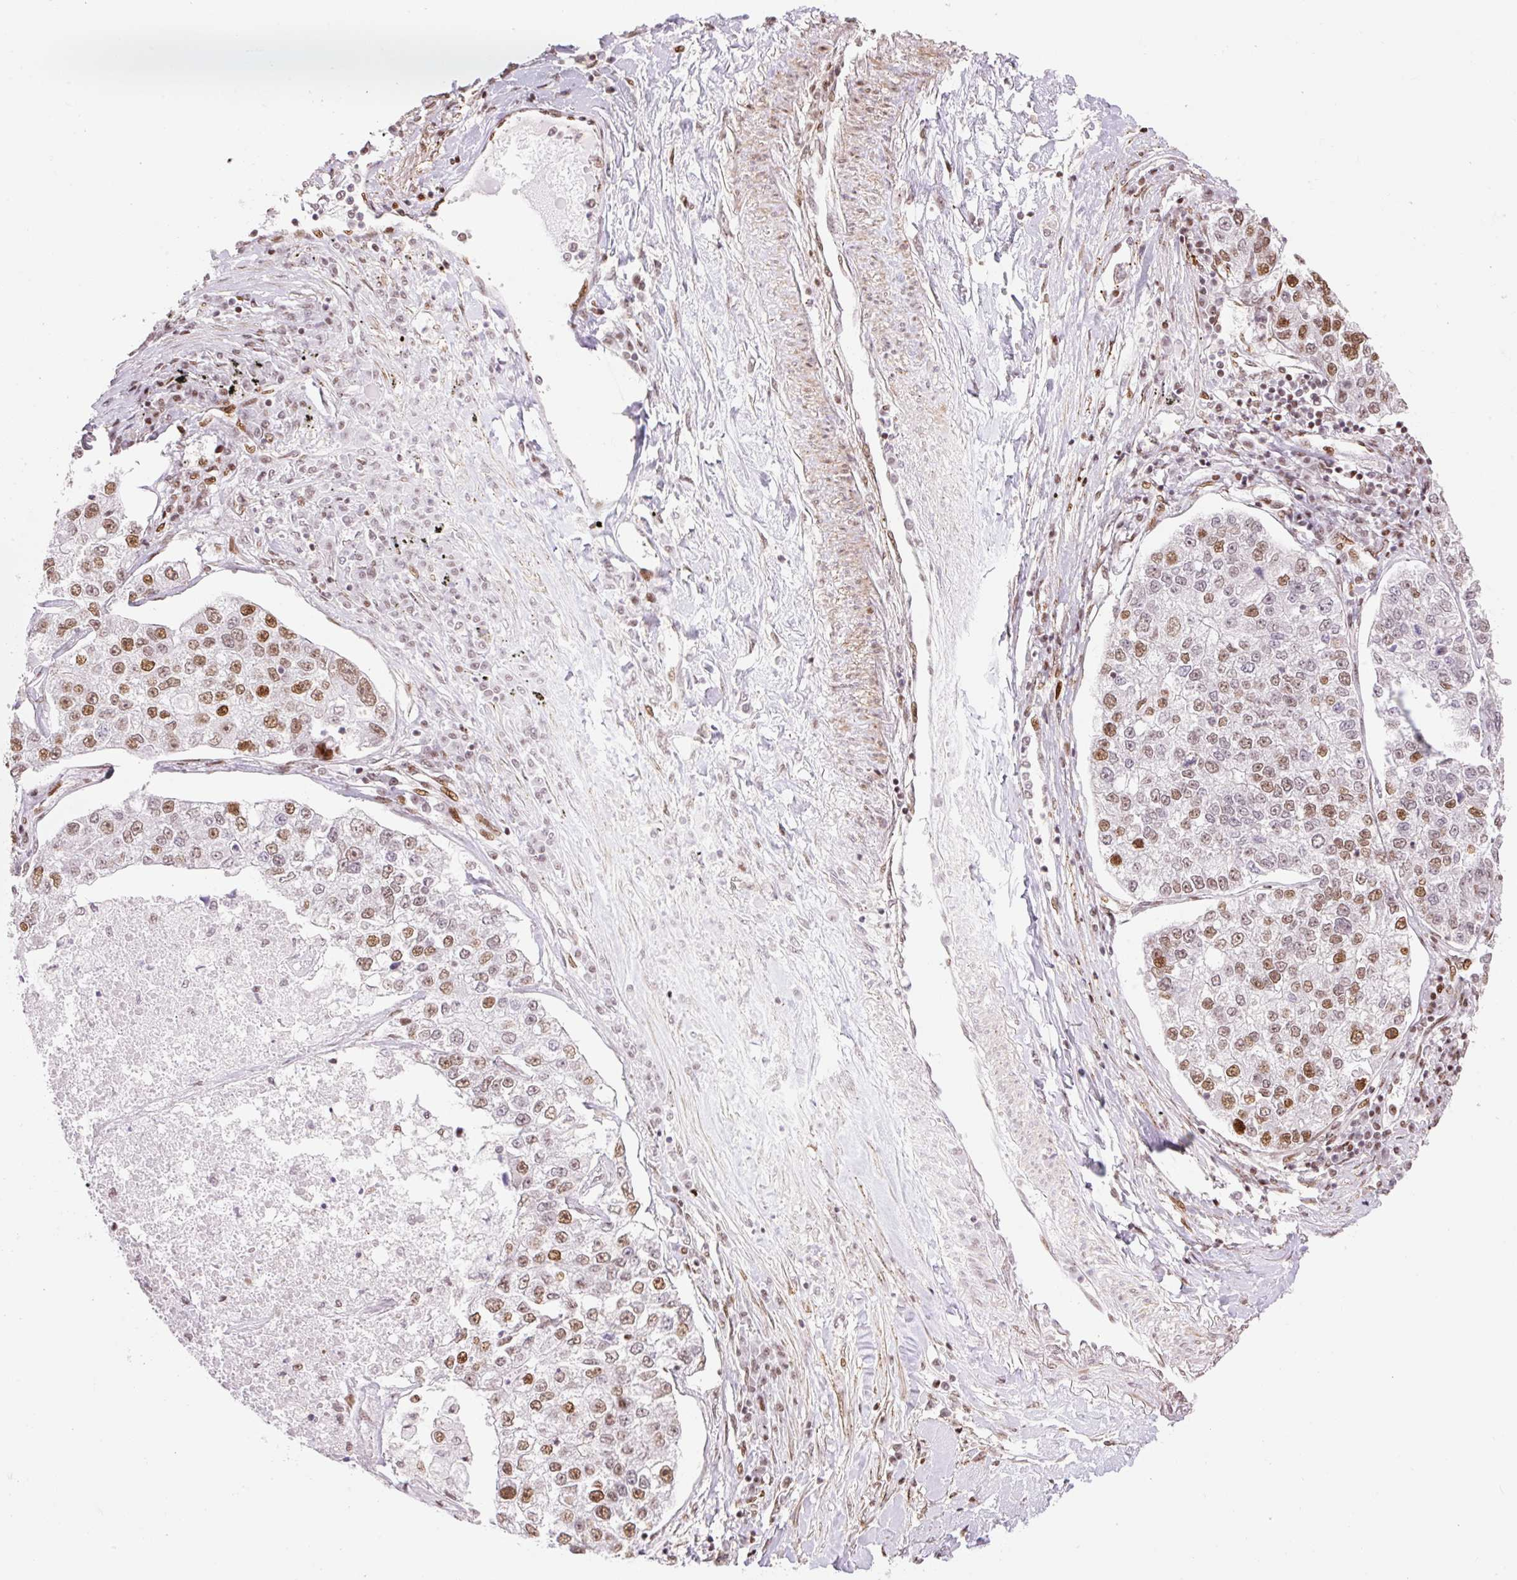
{"staining": {"intensity": "moderate", "quantity": ">75%", "location": "nuclear"}, "tissue": "lung cancer", "cell_type": "Tumor cells", "image_type": "cancer", "snomed": [{"axis": "morphology", "description": "Adenocarcinoma, NOS"}, {"axis": "topography", "description": "Lung"}], "caption": "Human lung cancer (adenocarcinoma) stained with a protein marker demonstrates moderate staining in tumor cells.", "gene": "RIPPLY3", "patient": {"sex": "male", "age": 49}}